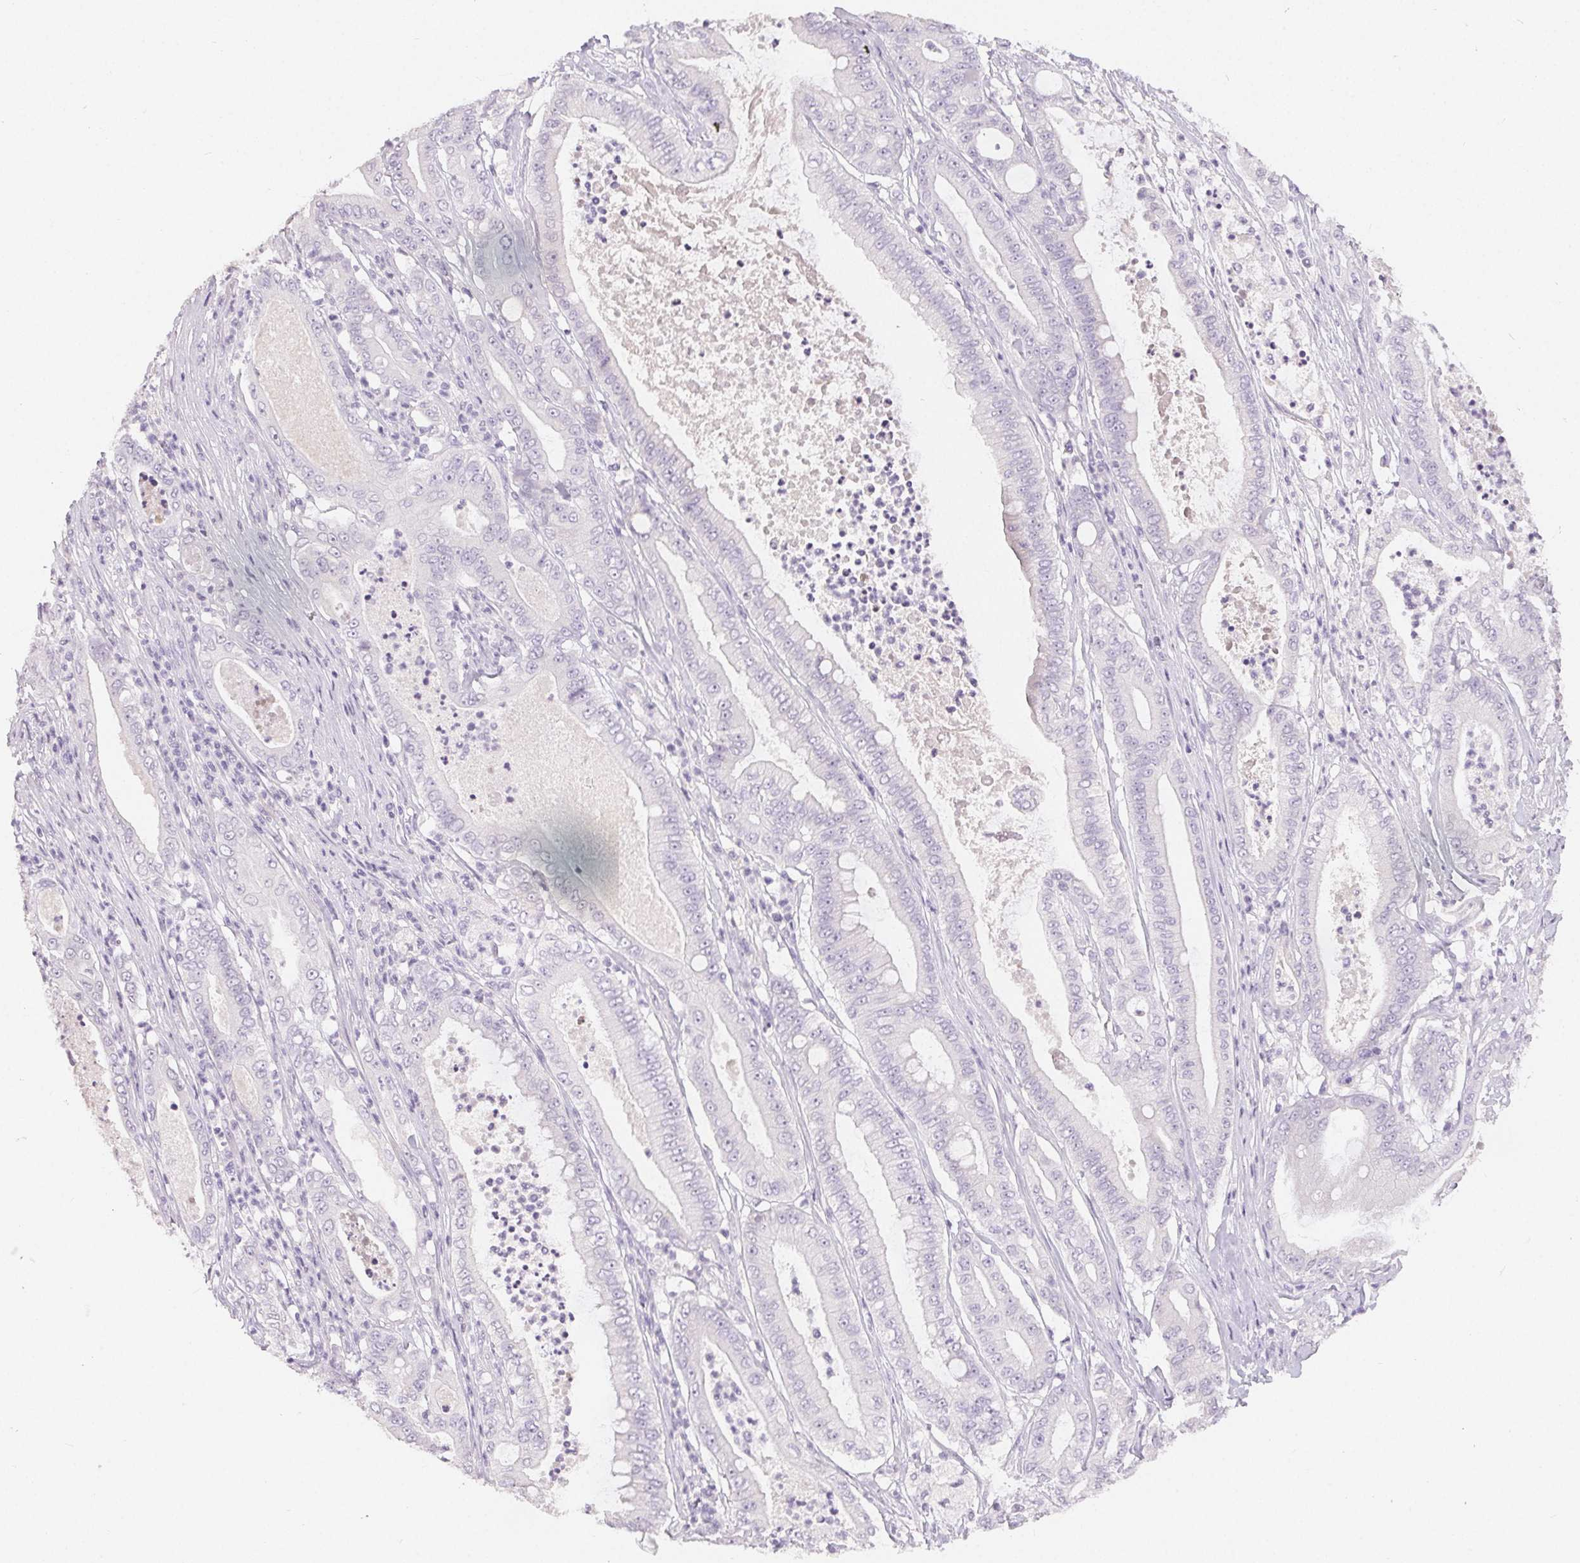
{"staining": {"intensity": "negative", "quantity": "none", "location": "none"}, "tissue": "pancreatic cancer", "cell_type": "Tumor cells", "image_type": "cancer", "snomed": [{"axis": "morphology", "description": "Adenocarcinoma, NOS"}, {"axis": "topography", "description": "Pancreas"}], "caption": "DAB (3,3'-diaminobenzidine) immunohistochemical staining of human pancreatic cancer (adenocarcinoma) demonstrates no significant staining in tumor cells.", "gene": "MIOX", "patient": {"sex": "male", "age": 71}}